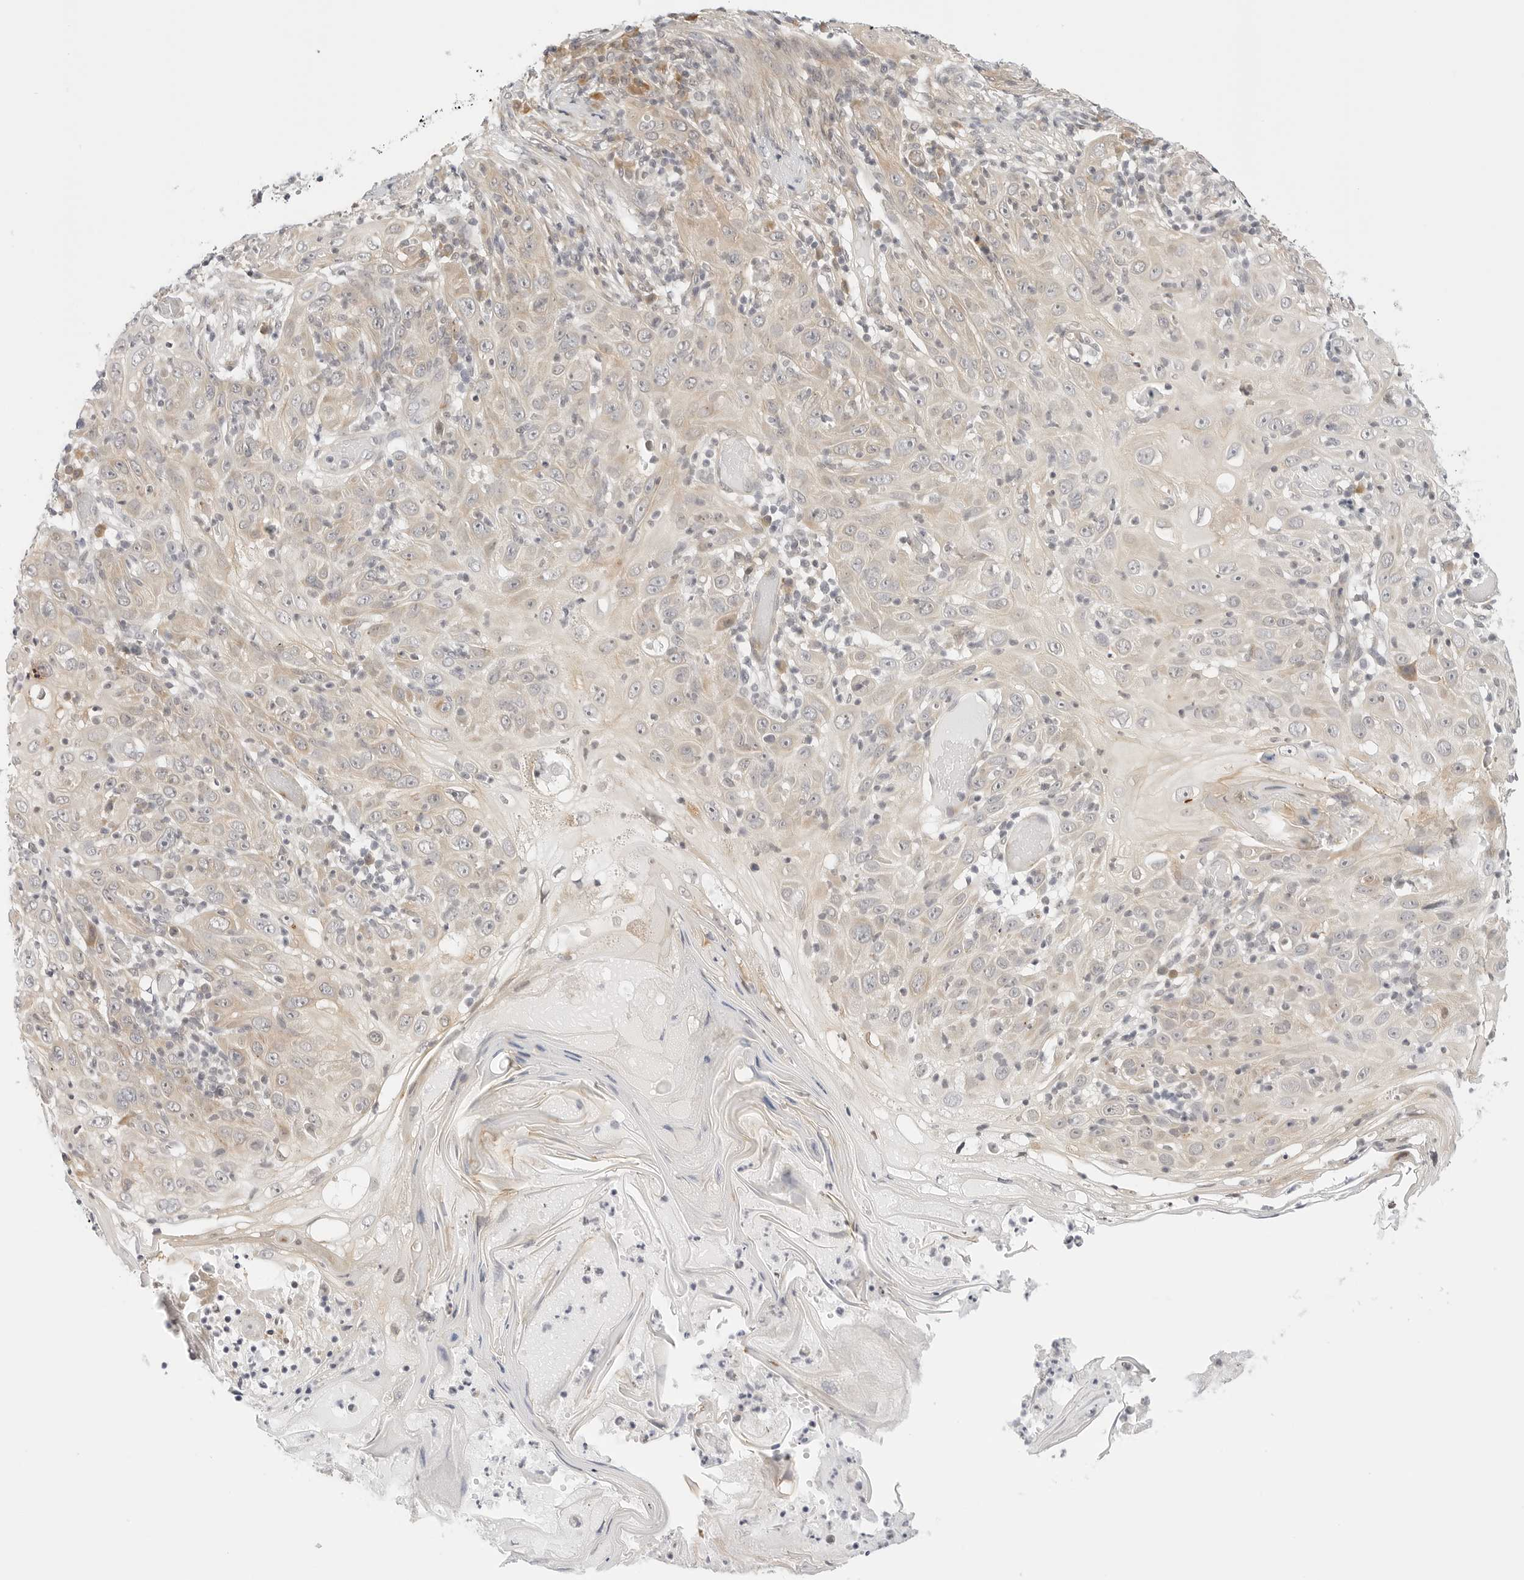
{"staining": {"intensity": "weak", "quantity": "<25%", "location": "cytoplasmic/membranous"}, "tissue": "skin cancer", "cell_type": "Tumor cells", "image_type": "cancer", "snomed": [{"axis": "morphology", "description": "Squamous cell carcinoma, NOS"}, {"axis": "topography", "description": "Skin"}], "caption": "There is no significant expression in tumor cells of skin squamous cell carcinoma.", "gene": "TCP1", "patient": {"sex": "female", "age": 88}}